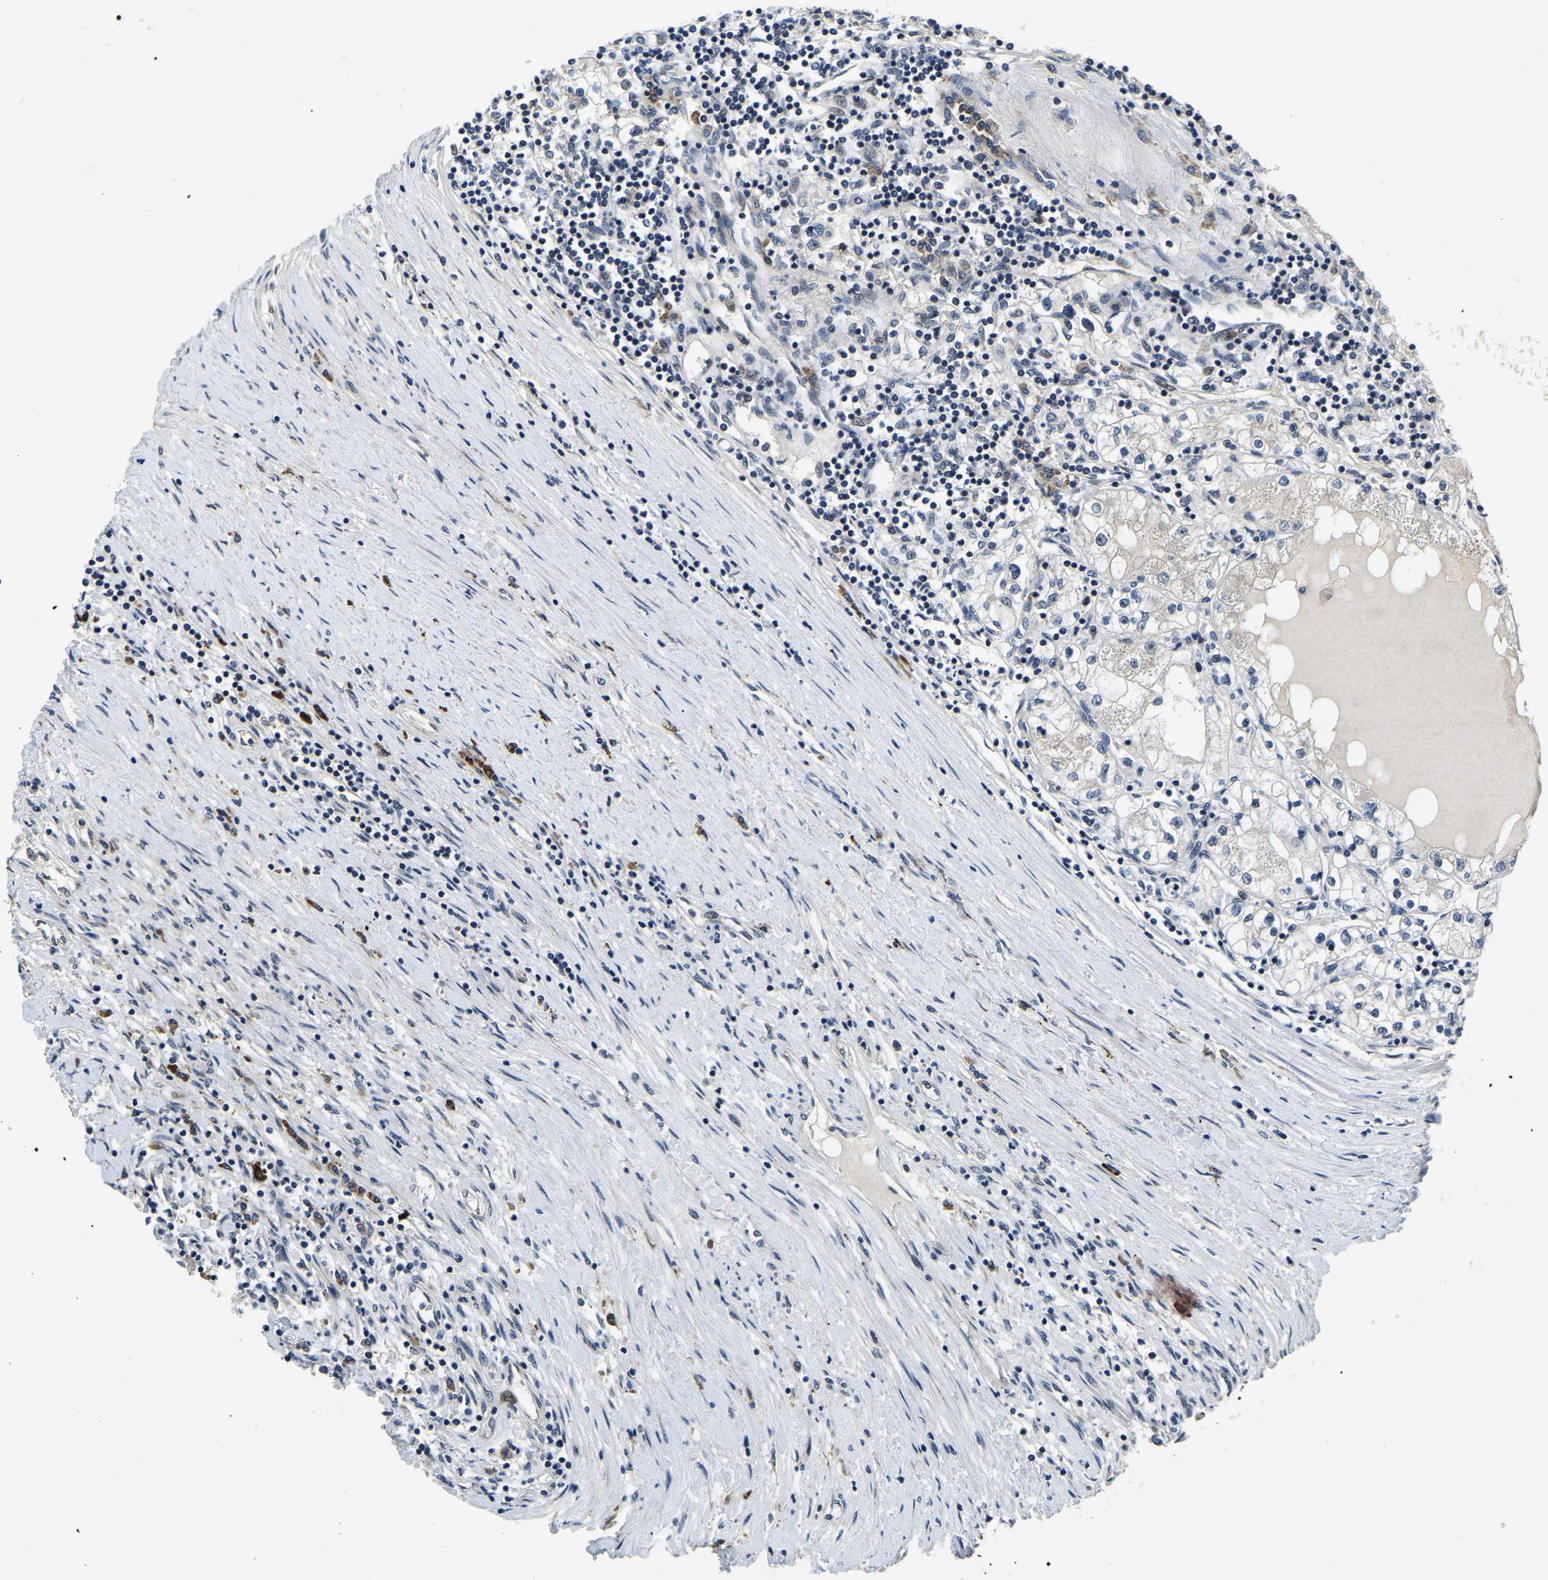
{"staining": {"intensity": "negative", "quantity": "none", "location": "none"}, "tissue": "renal cancer", "cell_type": "Tumor cells", "image_type": "cancer", "snomed": [{"axis": "morphology", "description": "Adenocarcinoma, NOS"}, {"axis": "topography", "description": "Kidney"}], "caption": "High power microscopy image of an immunohistochemistry histopathology image of renal cancer (adenocarcinoma), revealing no significant expression in tumor cells. Nuclei are stained in blue.", "gene": "ING2", "patient": {"sex": "male", "age": 68}}